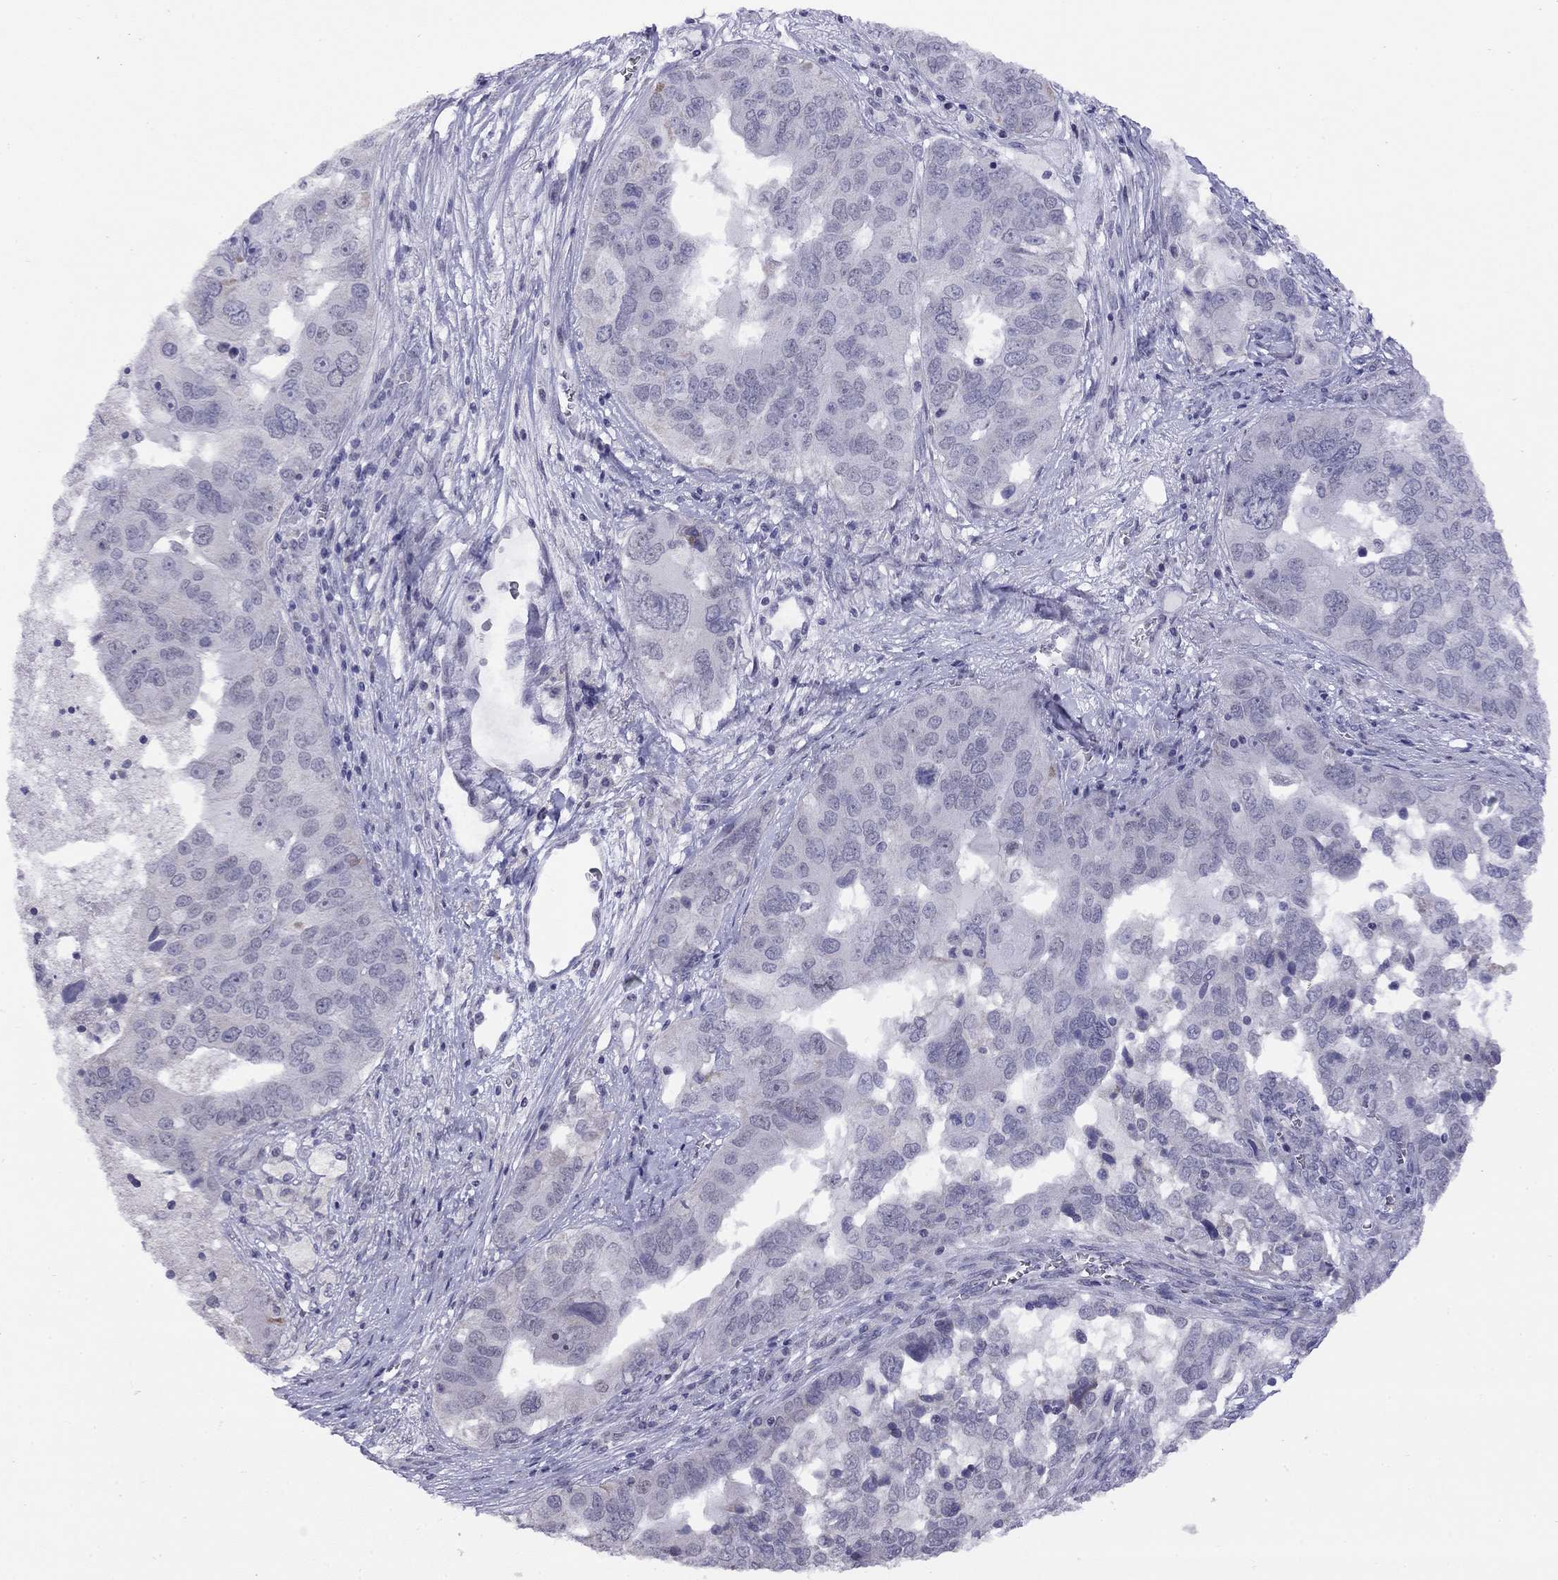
{"staining": {"intensity": "negative", "quantity": "none", "location": "none"}, "tissue": "ovarian cancer", "cell_type": "Tumor cells", "image_type": "cancer", "snomed": [{"axis": "morphology", "description": "Carcinoma, endometroid"}, {"axis": "topography", "description": "Soft tissue"}, {"axis": "topography", "description": "Ovary"}], "caption": "Tumor cells are negative for brown protein staining in ovarian cancer (endometroid carcinoma). (DAB immunohistochemistry visualized using brightfield microscopy, high magnification).", "gene": "HES5", "patient": {"sex": "female", "age": 52}}